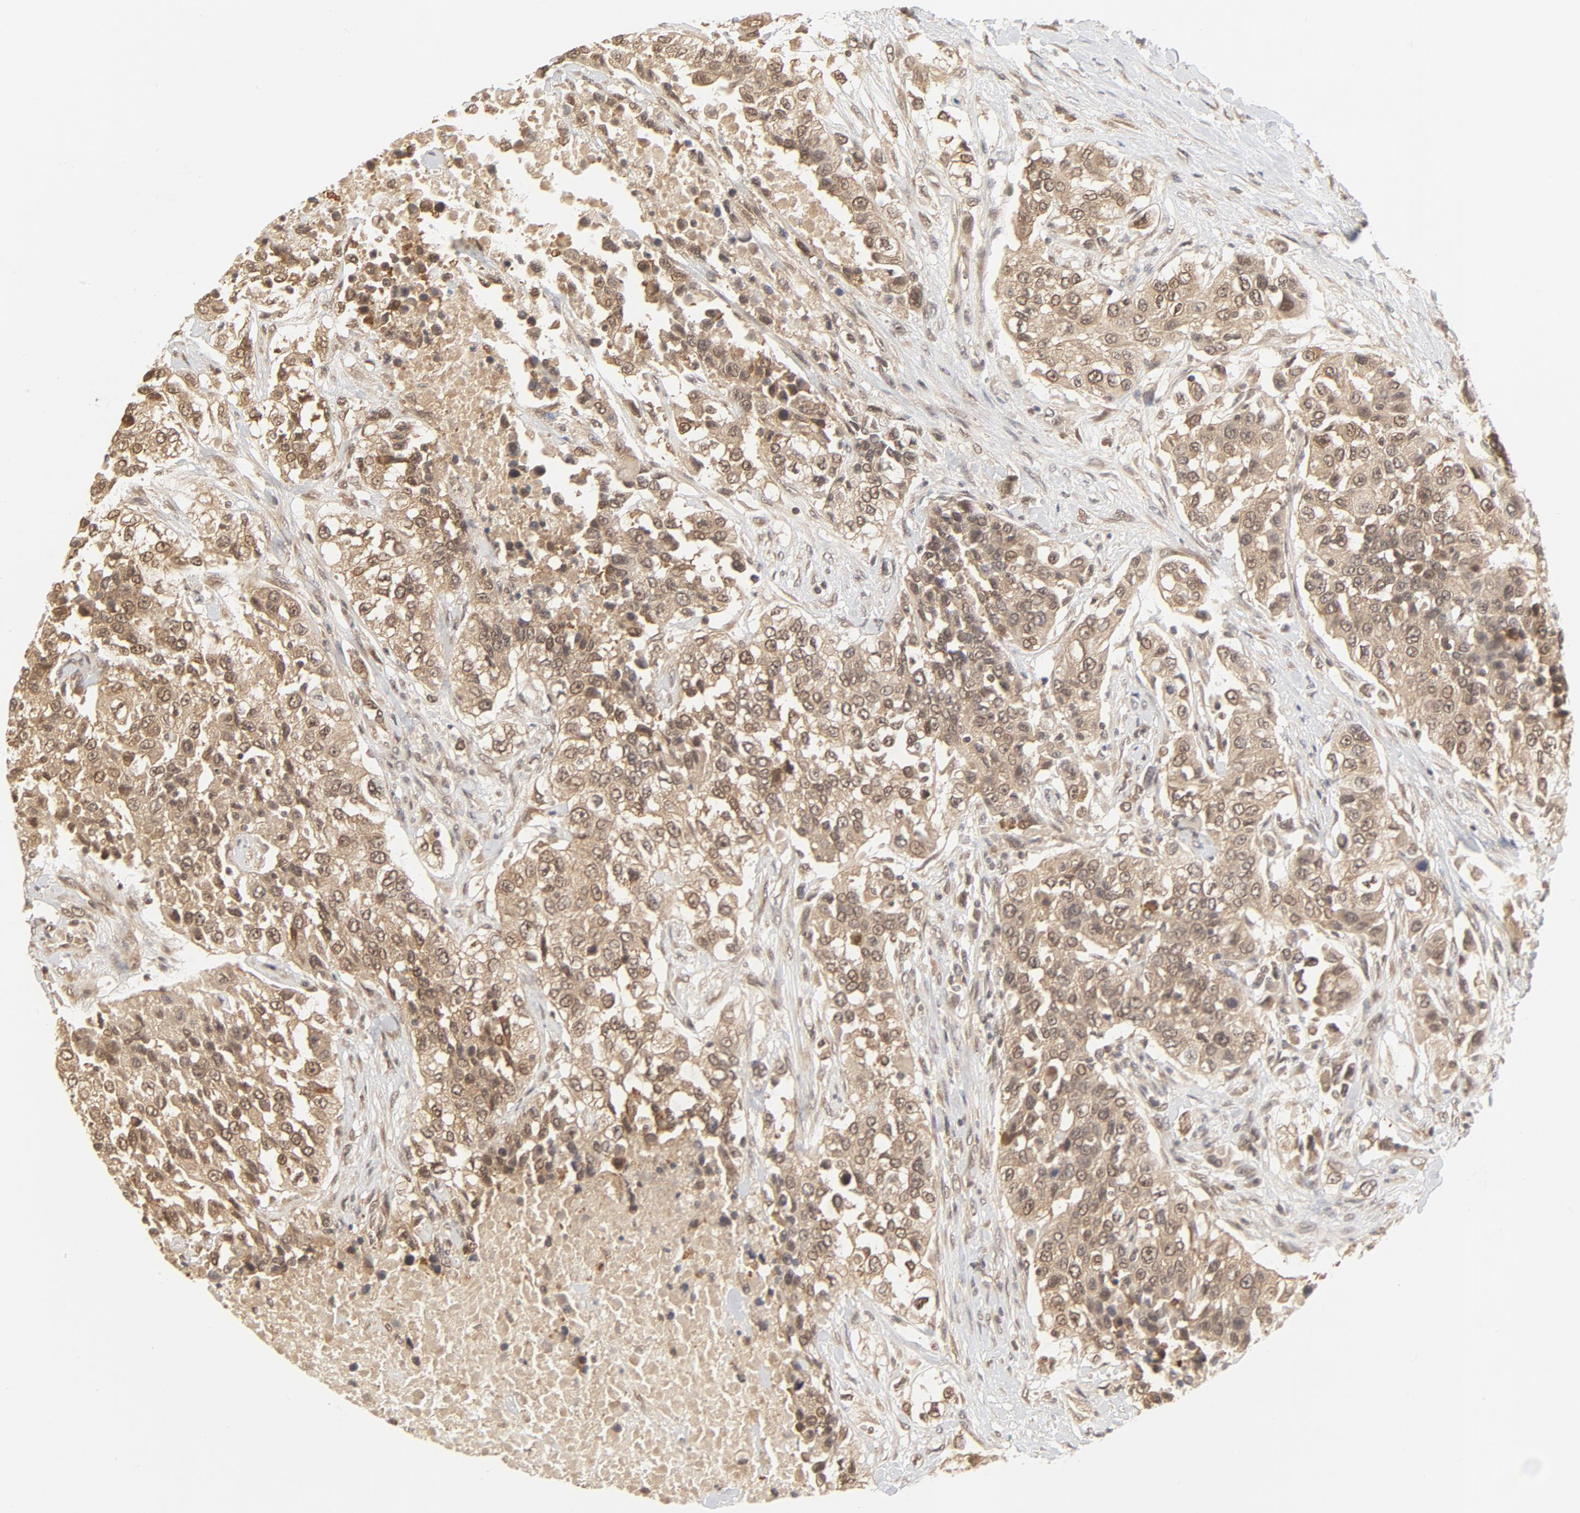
{"staining": {"intensity": "moderate", "quantity": "25%-75%", "location": "cytoplasmic/membranous,nuclear"}, "tissue": "urothelial cancer", "cell_type": "Tumor cells", "image_type": "cancer", "snomed": [{"axis": "morphology", "description": "Urothelial carcinoma, High grade"}, {"axis": "topography", "description": "Urinary bladder"}], "caption": "Immunohistochemistry staining of high-grade urothelial carcinoma, which reveals medium levels of moderate cytoplasmic/membranous and nuclear staining in about 25%-75% of tumor cells indicating moderate cytoplasmic/membranous and nuclear protein expression. The staining was performed using DAB (brown) for protein detection and nuclei were counterstained in hematoxylin (blue).", "gene": "NEDD8", "patient": {"sex": "female", "age": 80}}